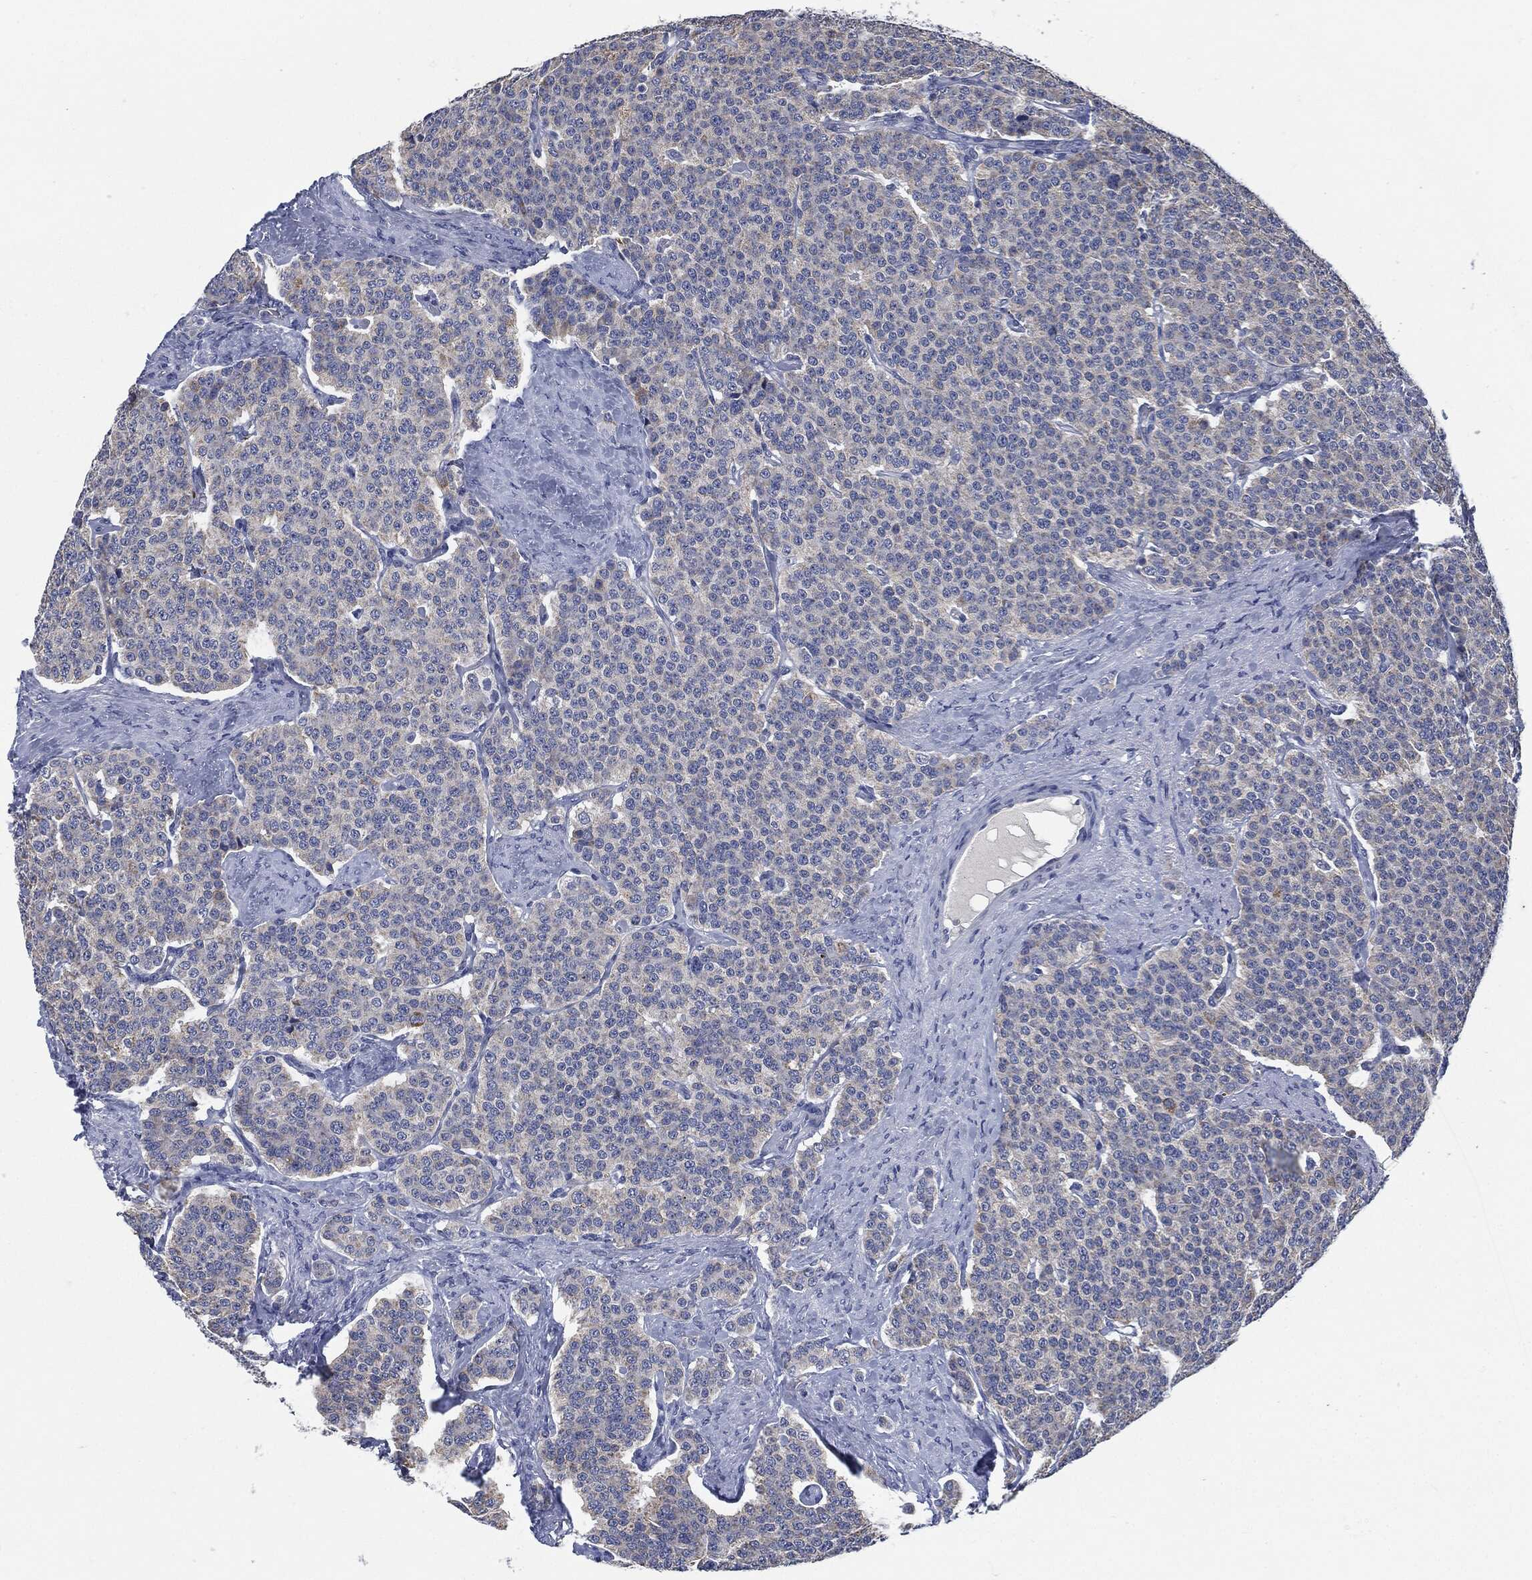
{"staining": {"intensity": "weak", "quantity": "<25%", "location": "cytoplasmic/membranous"}, "tissue": "carcinoid", "cell_type": "Tumor cells", "image_type": "cancer", "snomed": [{"axis": "morphology", "description": "Carcinoid, malignant, NOS"}, {"axis": "topography", "description": "Small intestine"}], "caption": "High power microscopy histopathology image of an IHC image of carcinoid, revealing no significant positivity in tumor cells.", "gene": "SIGLEC9", "patient": {"sex": "female", "age": 58}}